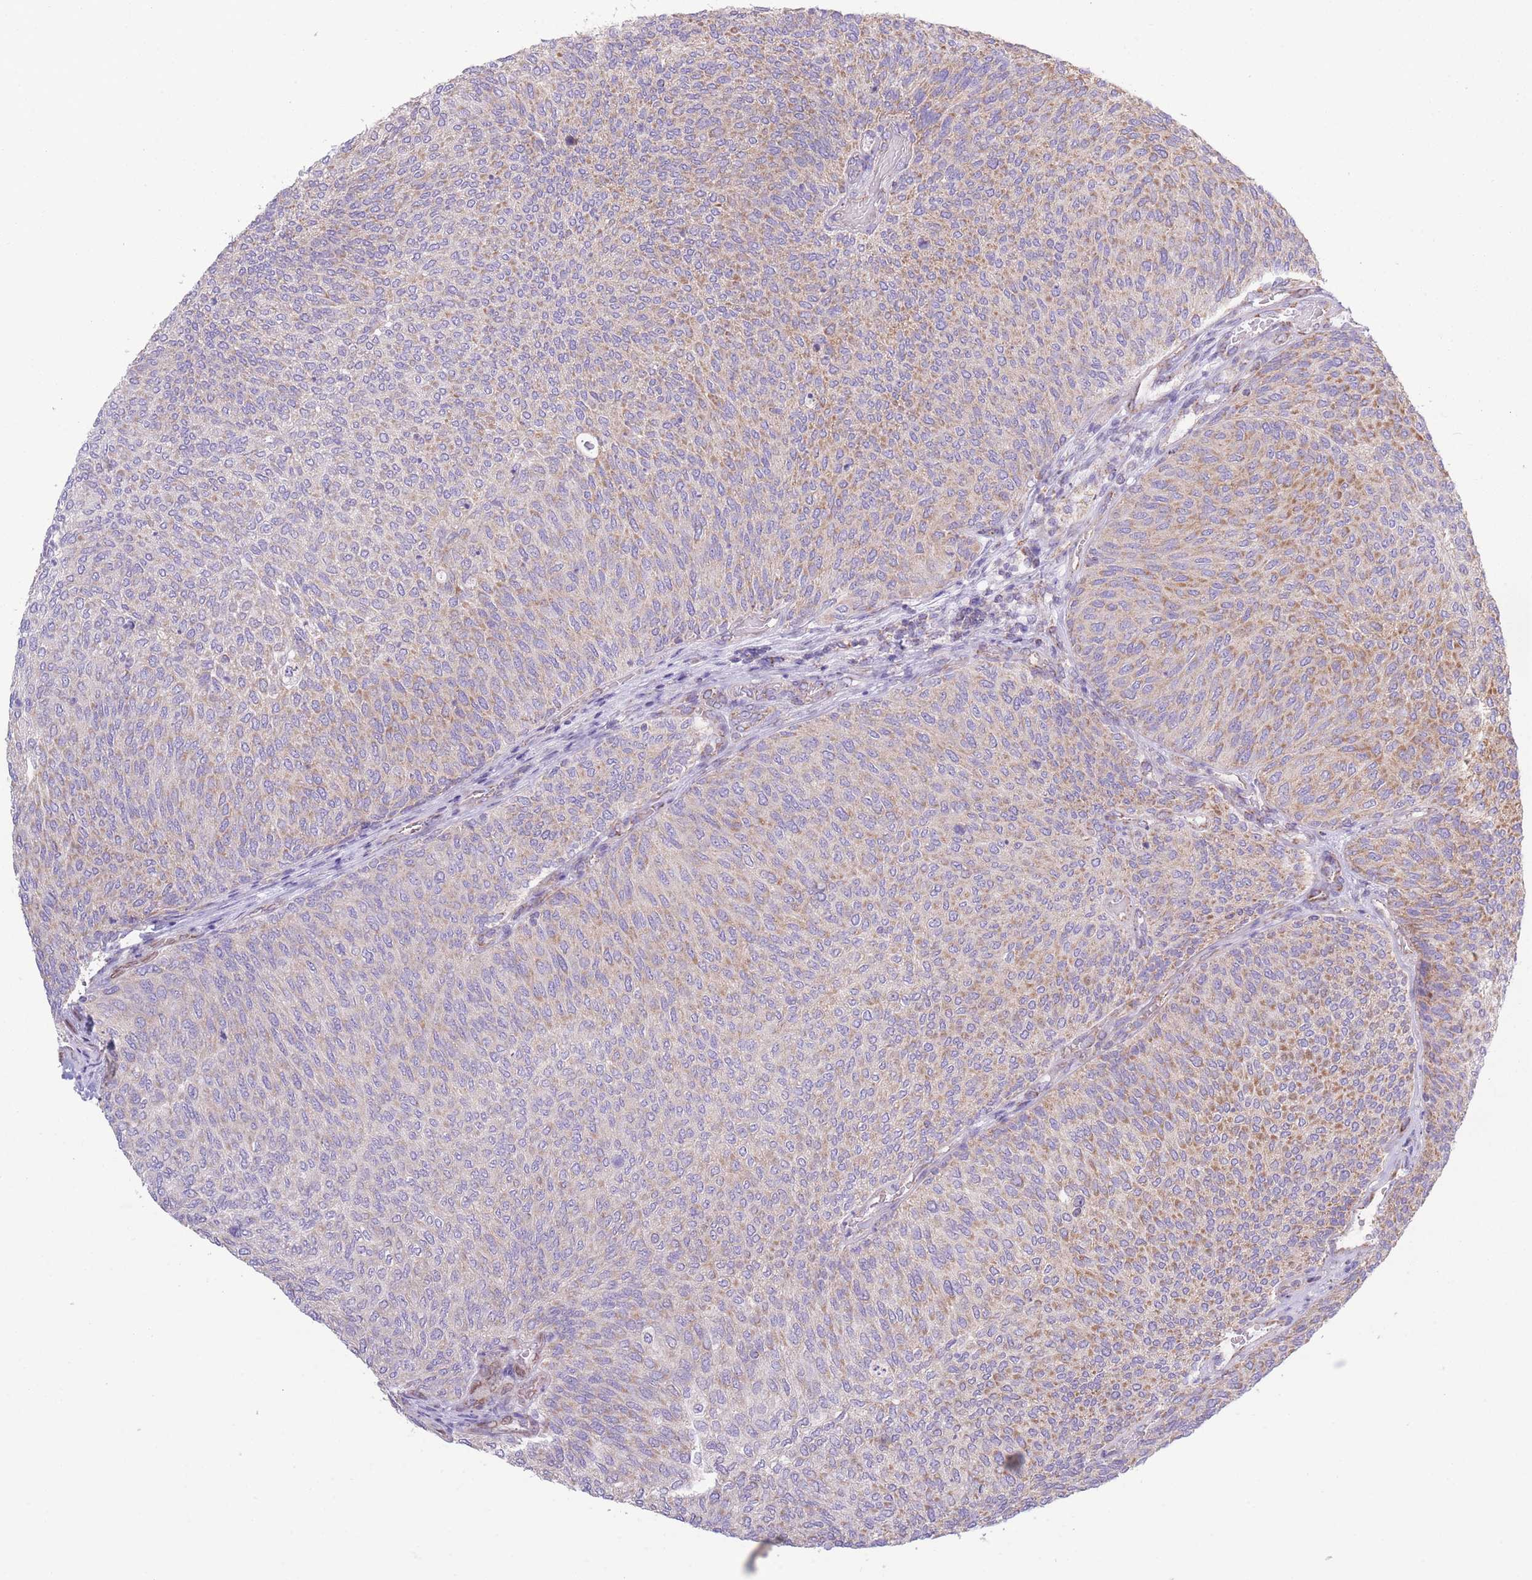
{"staining": {"intensity": "moderate", "quantity": "<25%", "location": "cytoplasmic/membranous"}, "tissue": "urothelial cancer", "cell_type": "Tumor cells", "image_type": "cancer", "snomed": [{"axis": "morphology", "description": "Urothelial carcinoma, Low grade"}, {"axis": "topography", "description": "Urinary bladder"}], "caption": "The image demonstrates staining of urothelial cancer, revealing moderate cytoplasmic/membranous protein positivity (brown color) within tumor cells. The protein of interest is stained brown, and the nuclei are stained in blue (DAB IHC with brightfield microscopy, high magnification).", "gene": "PDHA1", "patient": {"sex": "female", "age": 79}}